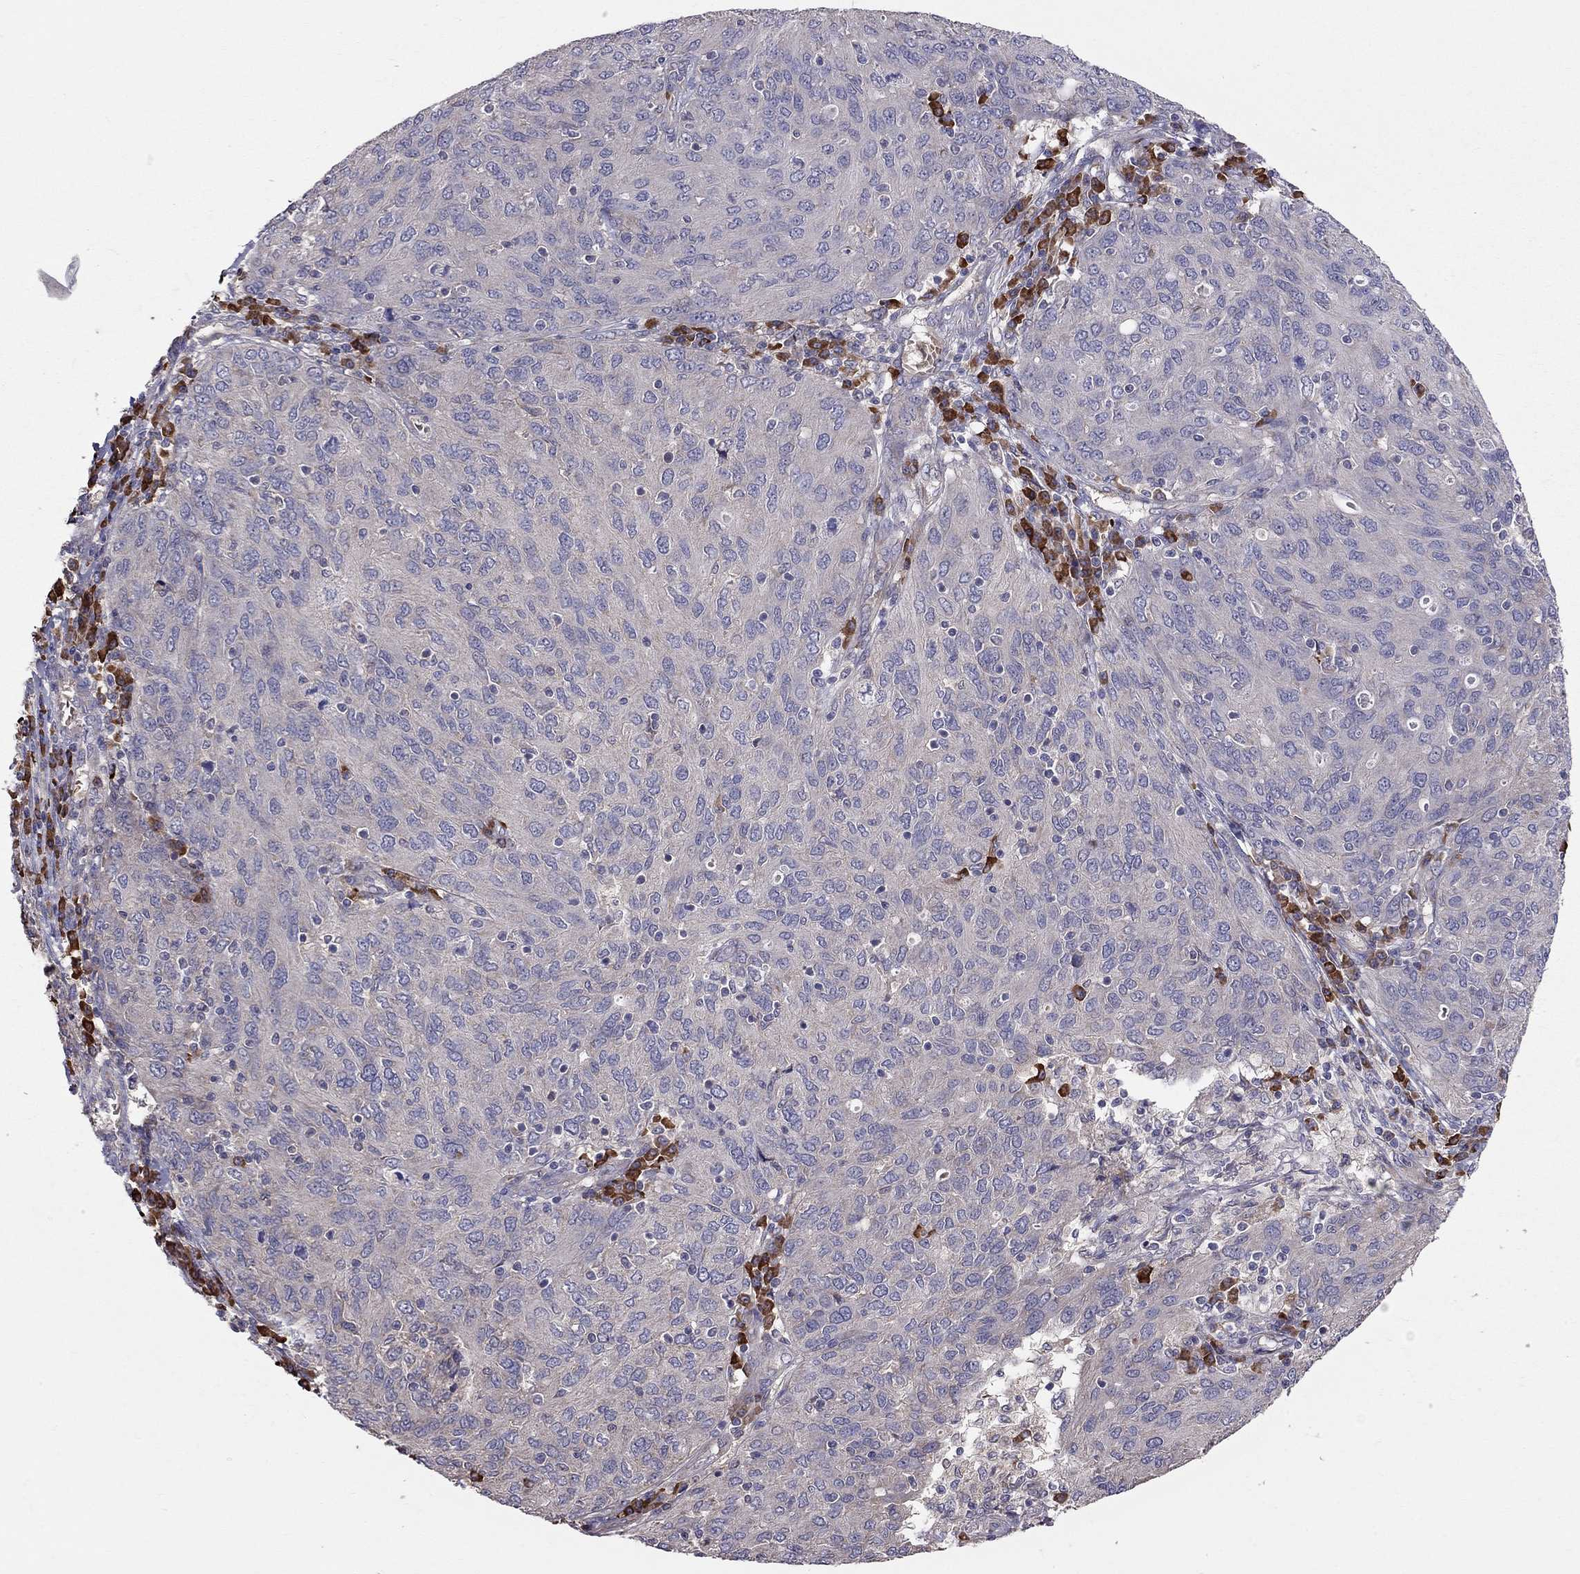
{"staining": {"intensity": "negative", "quantity": "none", "location": "none"}, "tissue": "ovarian cancer", "cell_type": "Tumor cells", "image_type": "cancer", "snomed": [{"axis": "morphology", "description": "Carcinoma, endometroid"}, {"axis": "topography", "description": "Ovary"}], "caption": "A histopathology image of endometroid carcinoma (ovarian) stained for a protein exhibits no brown staining in tumor cells.", "gene": "PIK3CG", "patient": {"sex": "female", "age": 50}}